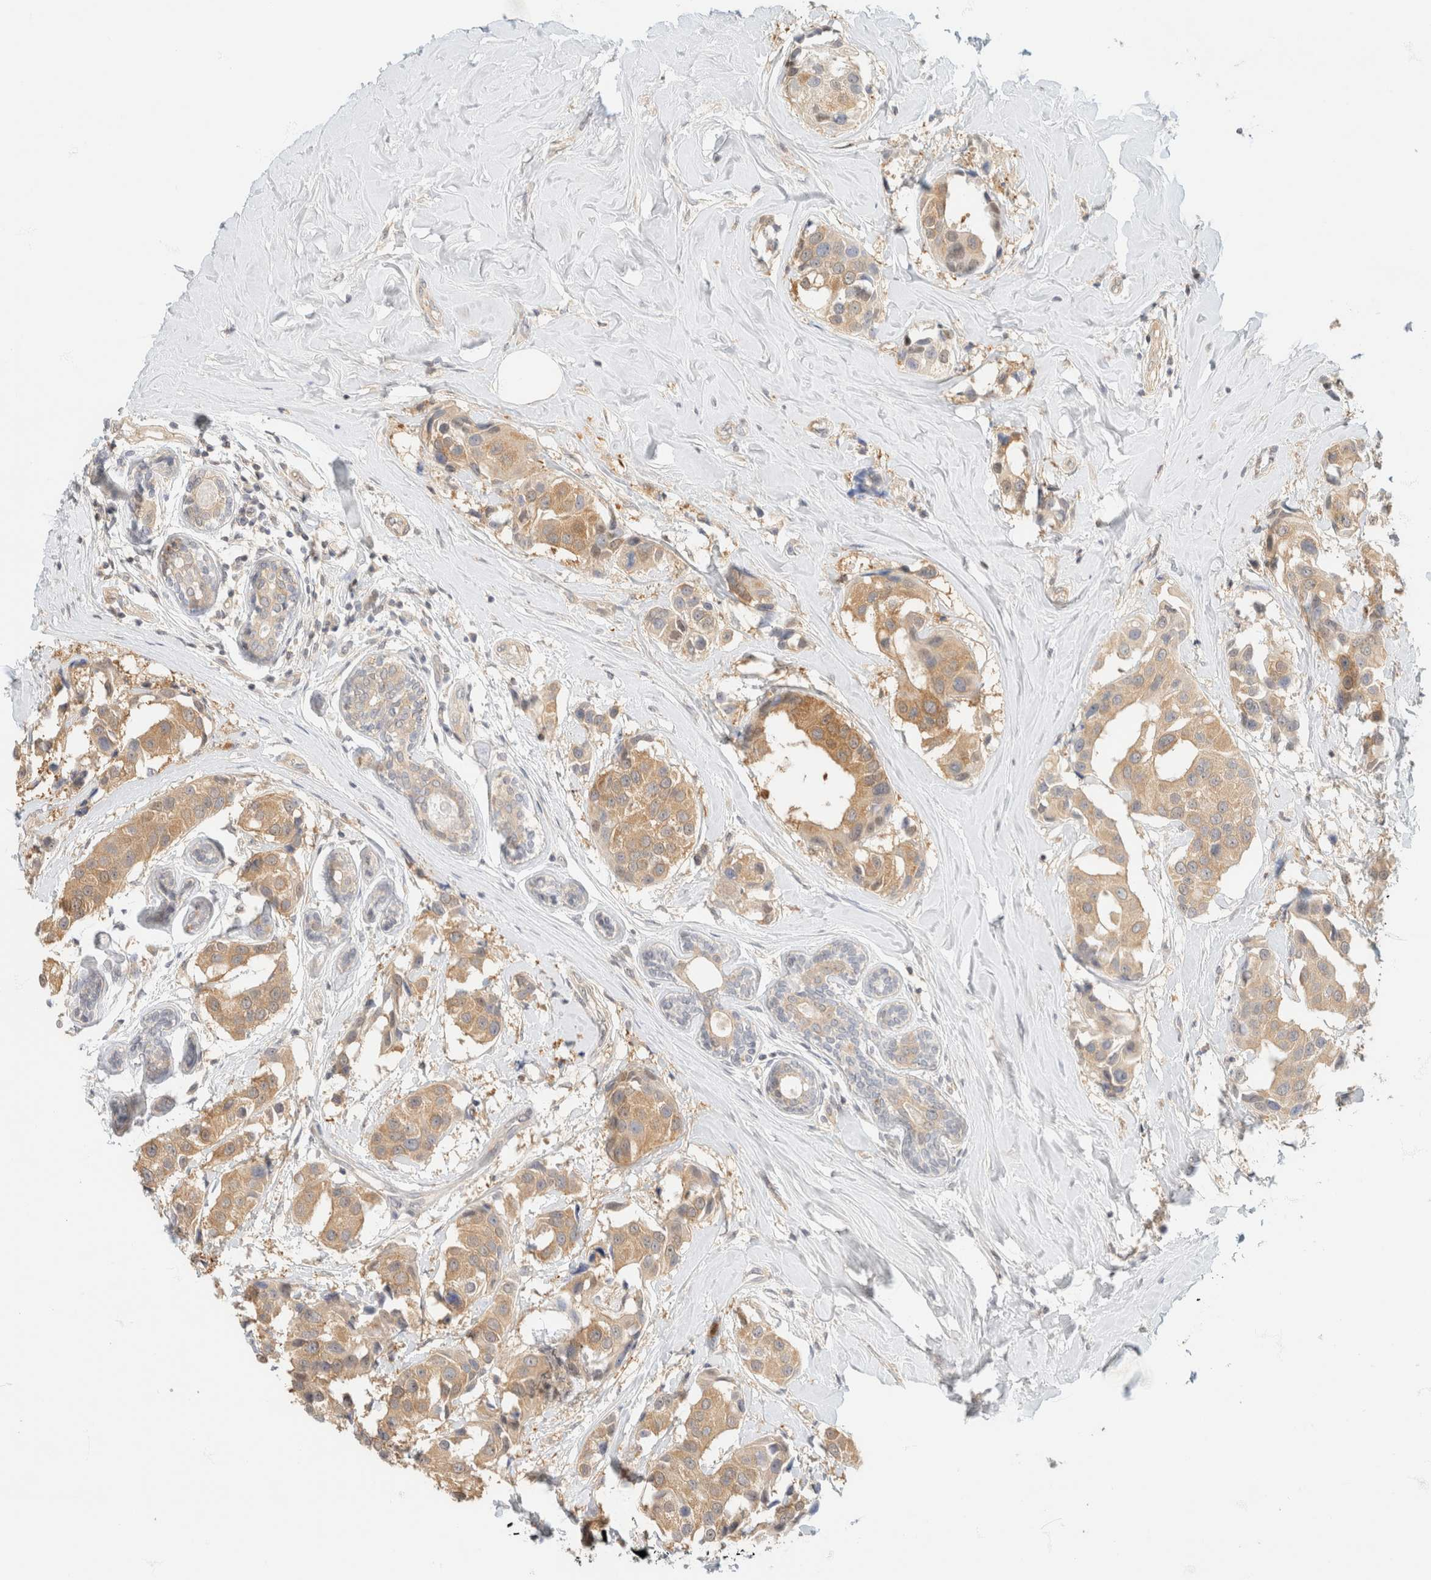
{"staining": {"intensity": "moderate", "quantity": ">75%", "location": "cytoplasmic/membranous"}, "tissue": "breast cancer", "cell_type": "Tumor cells", "image_type": "cancer", "snomed": [{"axis": "morphology", "description": "Normal tissue, NOS"}, {"axis": "morphology", "description": "Duct carcinoma"}, {"axis": "topography", "description": "Breast"}], "caption": "The image displays immunohistochemical staining of breast cancer. There is moderate cytoplasmic/membranous expression is identified in approximately >75% of tumor cells.", "gene": "GPI", "patient": {"sex": "female", "age": 39}}